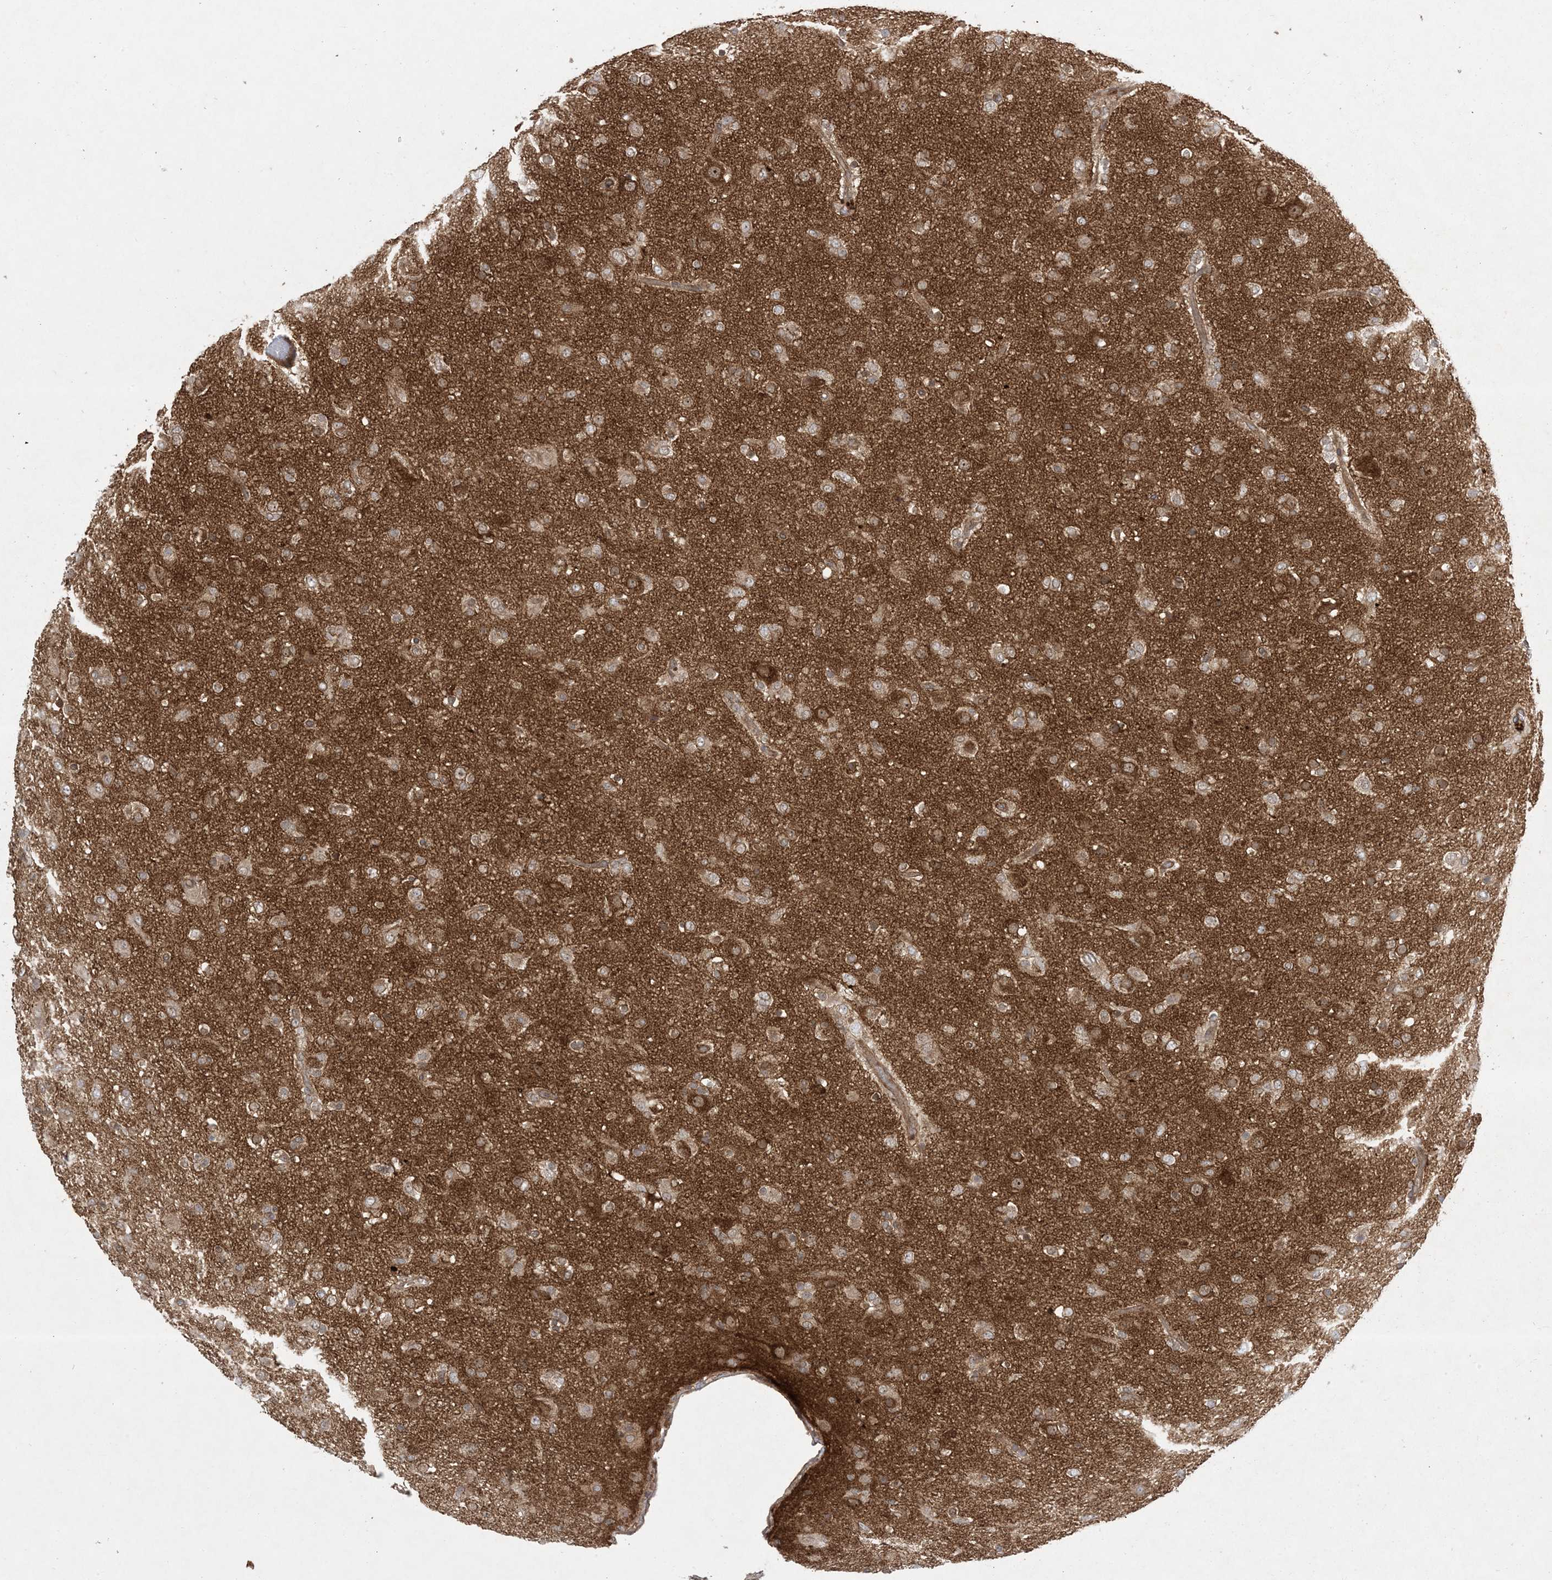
{"staining": {"intensity": "strong", "quantity": "25%-75%", "location": "cytoplasmic/membranous"}, "tissue": "glioma", "cell_type": "Tumor cells", "image_type": "cancer", "snomed": [{"axis": "morphology", "description": "Glioma, malignant, Low grade"}, {"axis": "topography", "description": "Brain"}], "caption": "DAB (3,3'-diaminobenzidine) immunohistochemical staining of human low-grade glioma (malignant) reveals strong cytoplasmic/membranous protein positivity in approximately 25%-75% of tumor cells. The staining was performed using DAB (3,3'-diaminobenzidine), with brown indicating positive protein expression. Nuclei are stained blue with hematoxylin.", "gene": "SOGA3", "patient": {"sex": "male", "age": 65}}